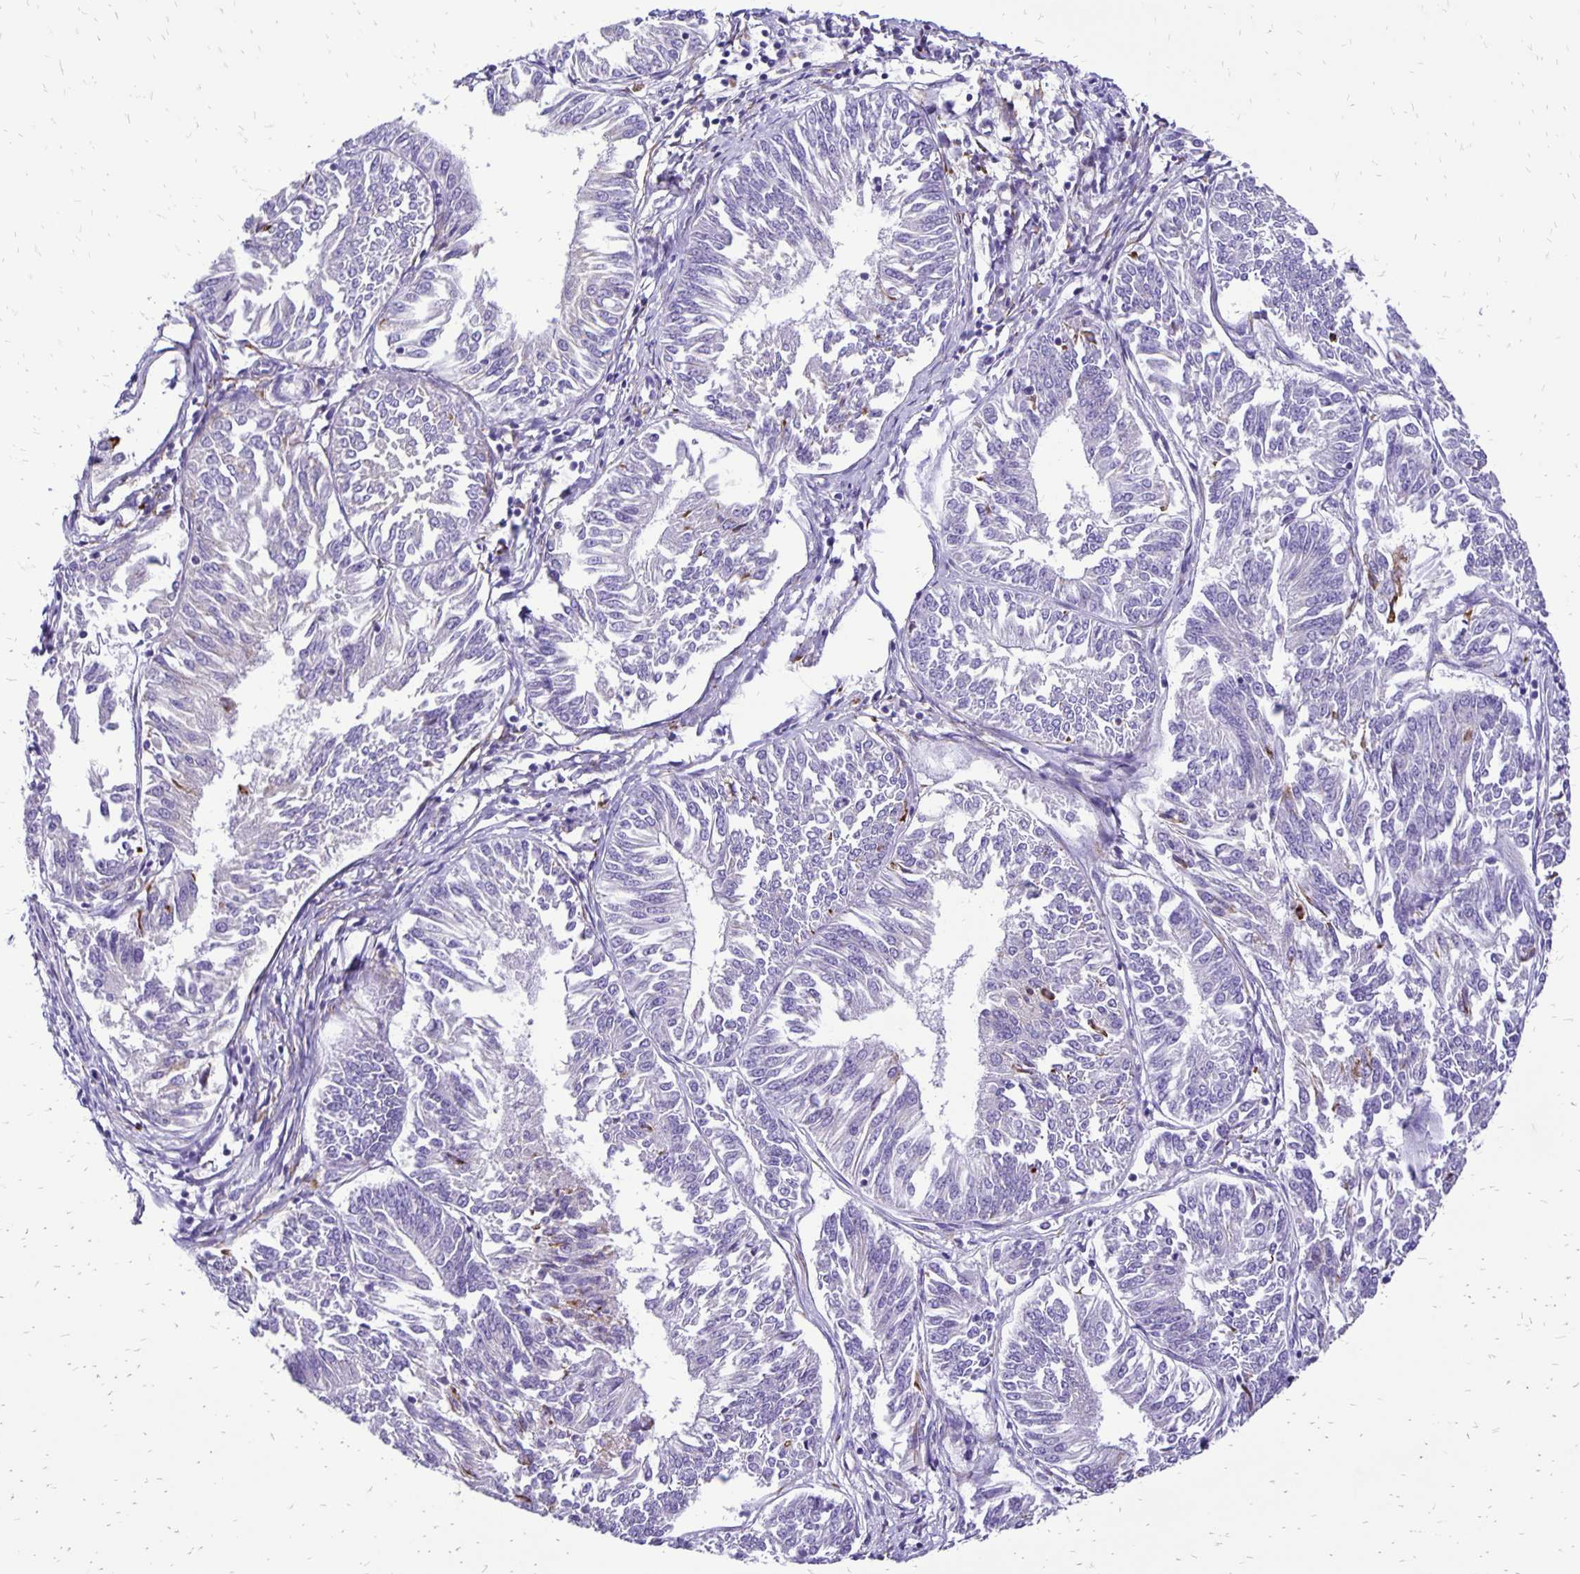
{"staining": {"intensity": "negative", "quantity": "none", "location": "none"}, "tissue": "endometrial cancer", "cell_type": "Tumor cells", "image_type": "cancer", "snomed": [{"axis": "morphology", "description": "Adenocarcinoma, NOS"}, {"axis": "topography", "description": "Endometrium"}], "caption": "Endometrial cancer was stained to show a protein in brown. There is no significant positivity in tumor cells.", "gene": "EIF5A", "patient": {"sex": "female", "age": 58}}